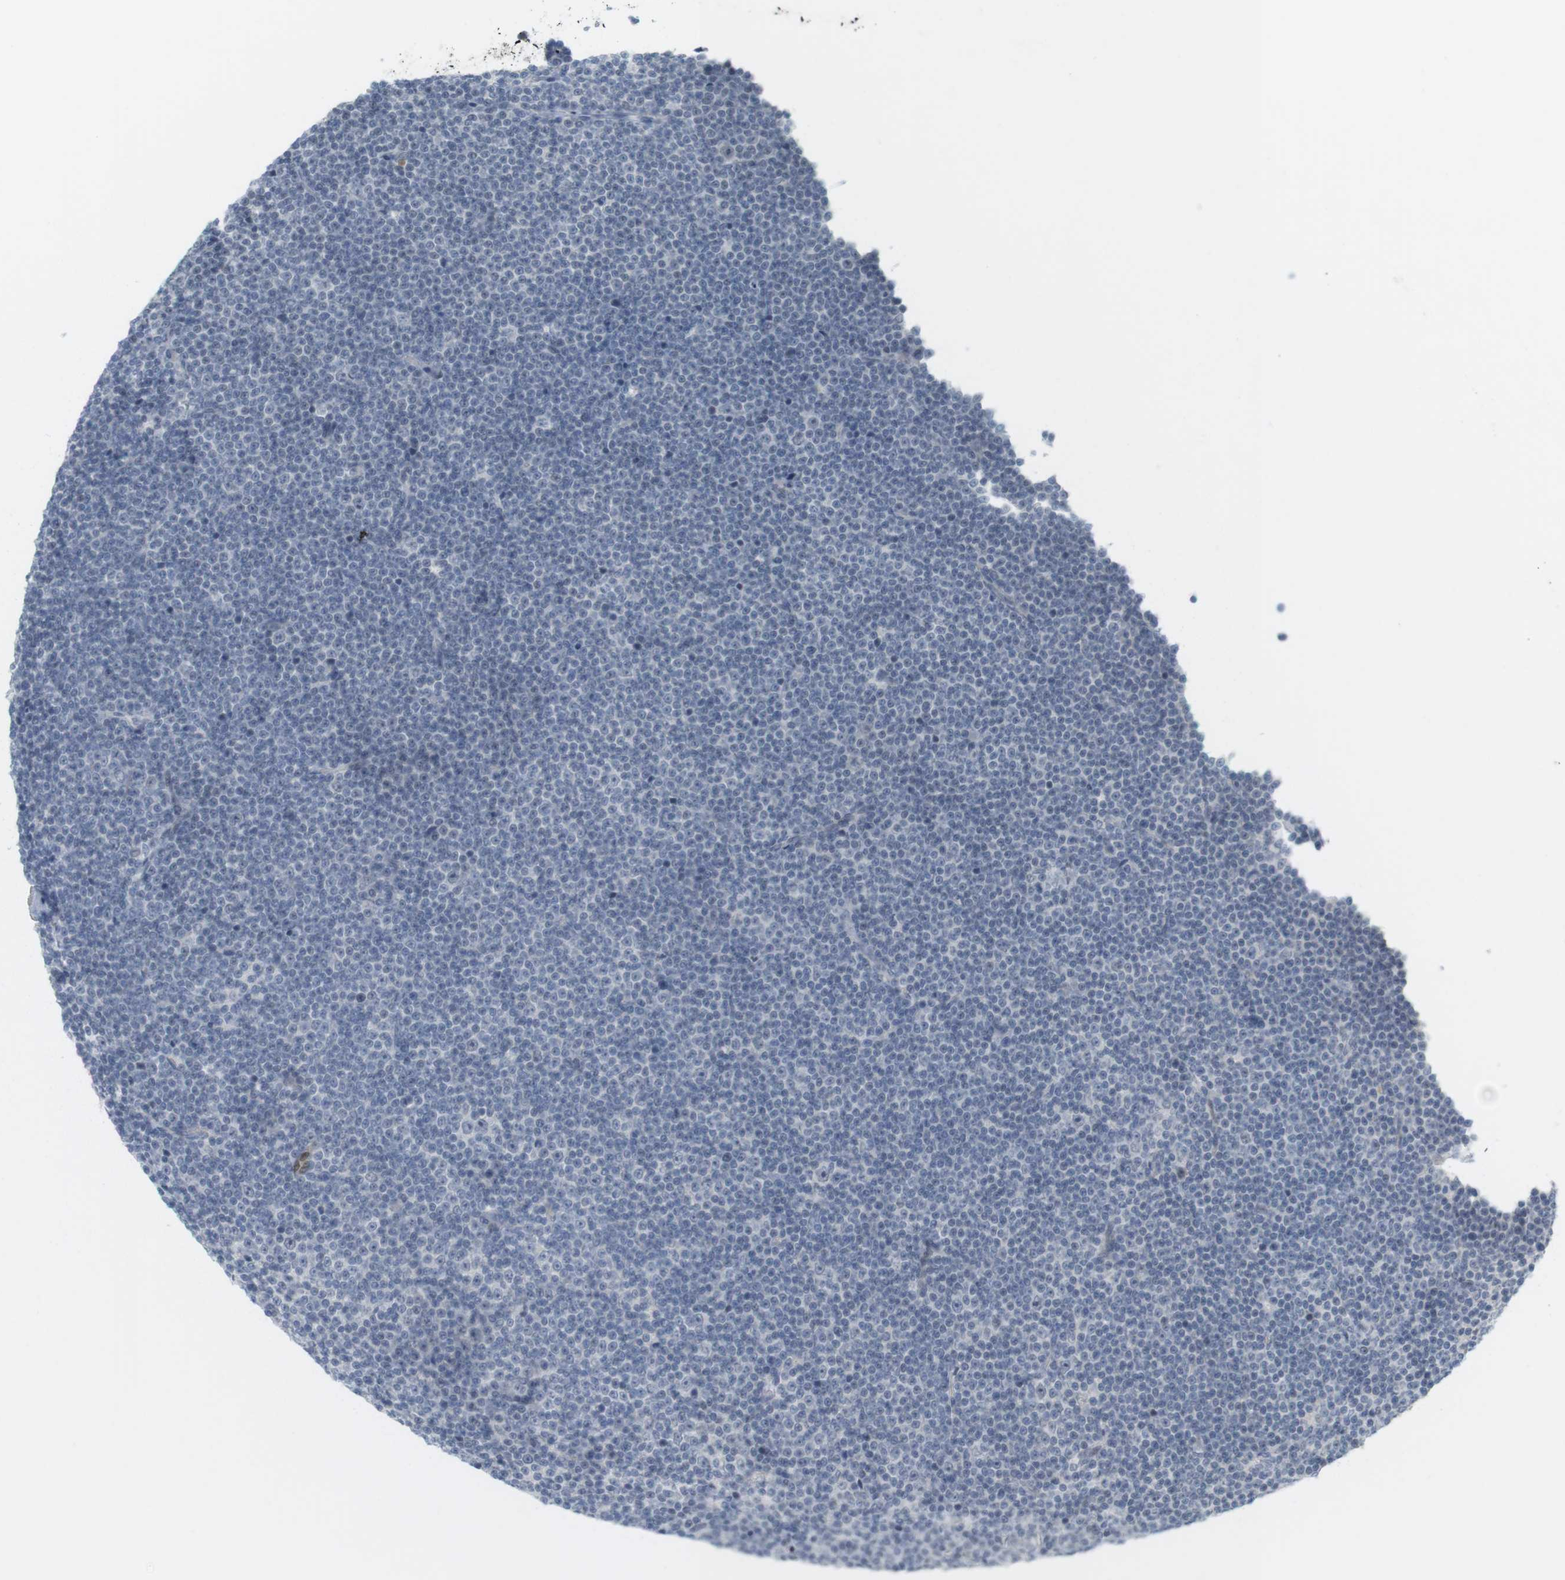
{"staining": {"intensity": "negative", "quantity": "none", "location": "none"}, "tissue": "lymphoma", "cell_type": "Tumor cells", "image_type": "cancer", "snomed": [{"axis": "morphology", "description": "Malignant lymphoma, non-Hodgkin's type, Low grade"}, {"axis": "topography", "description": "Lymph node"}], "caption": "A high-resolution image shows IHC staining of malignant lymphoma, non-Hodgkin's type (low-grade), which demonstrates no significant positivity in tumor cells.", "gene": "DMC1", "patient": {"sex": "female", "age": 67}}